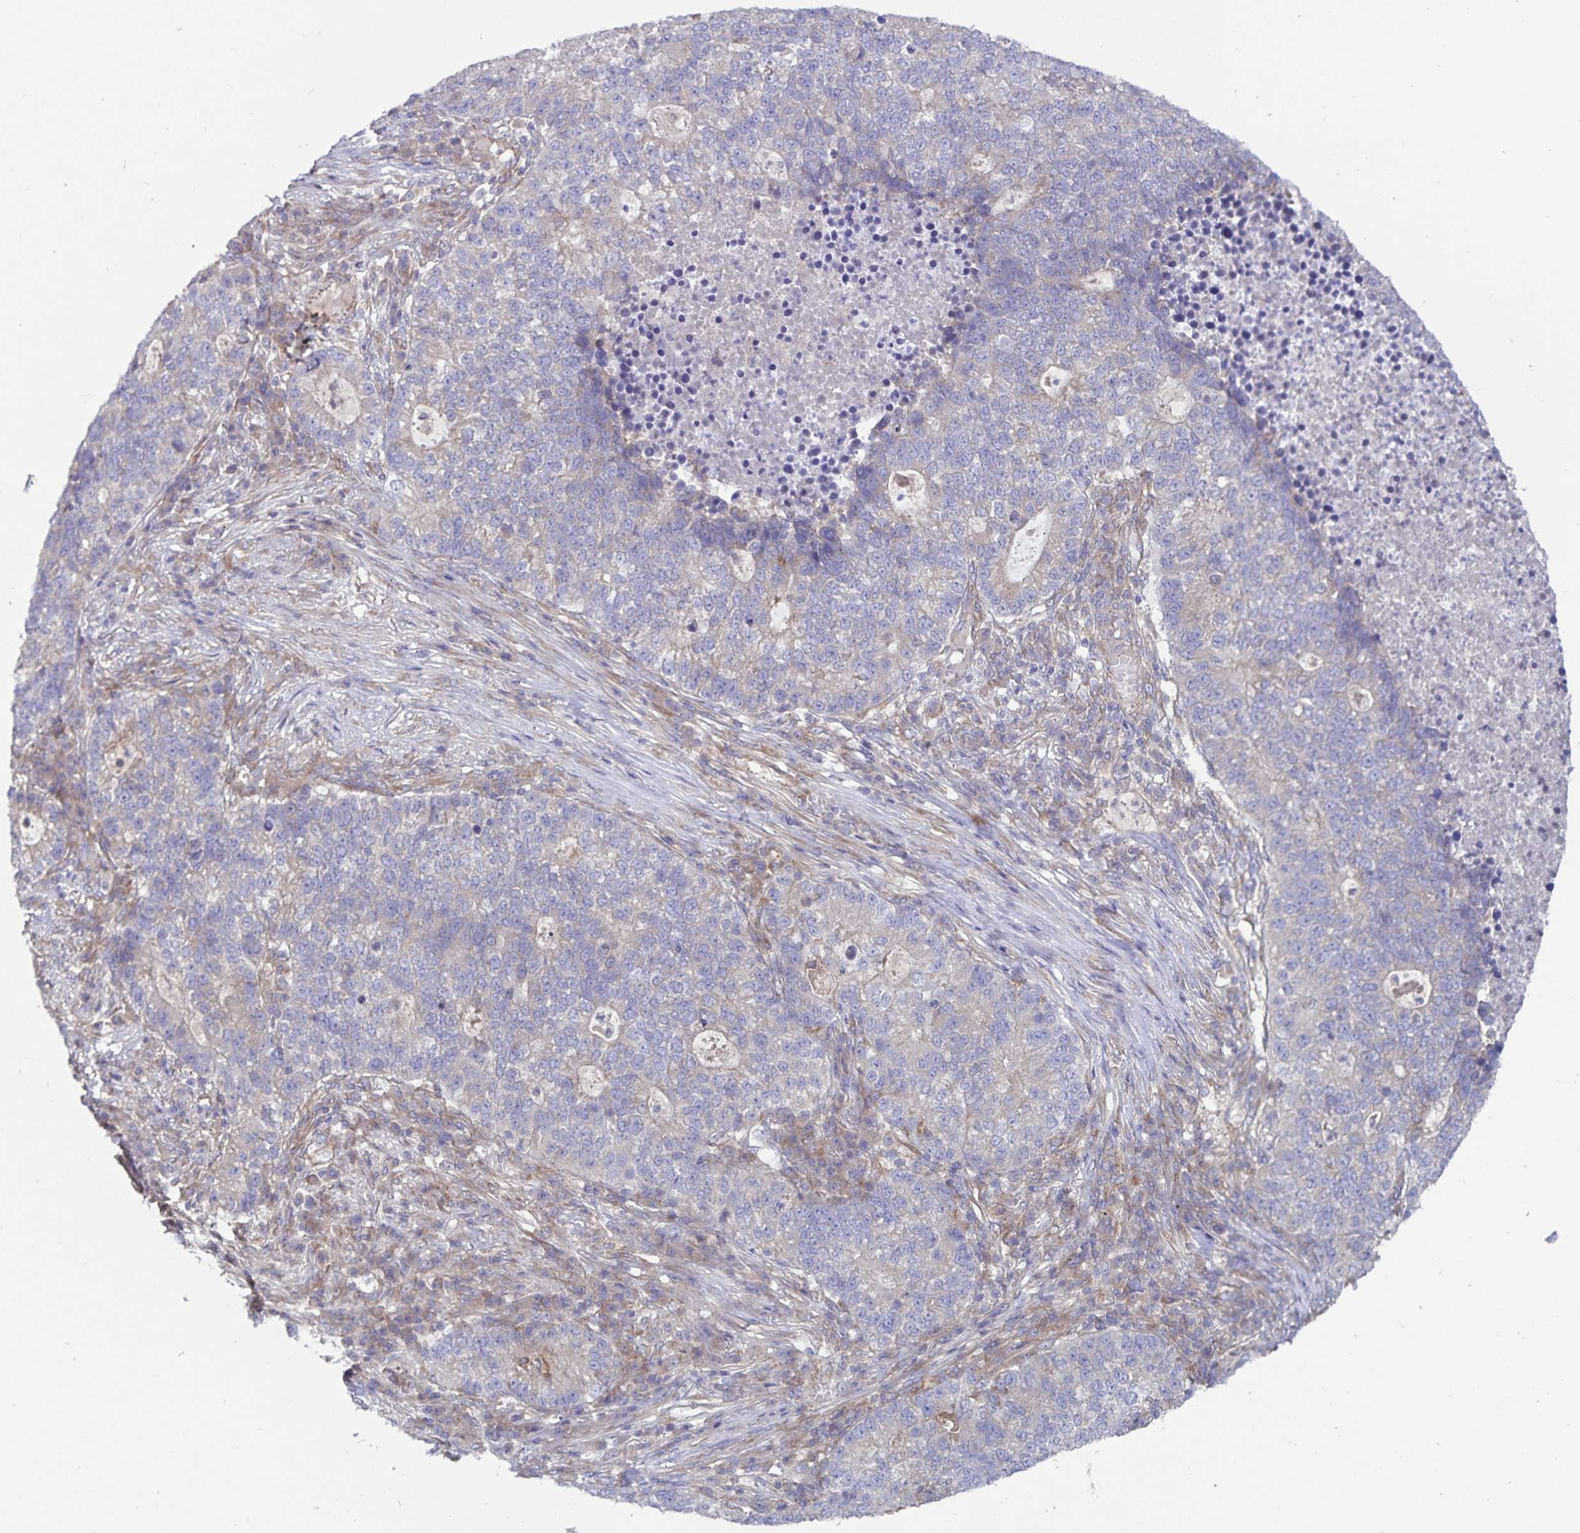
{"staining": {"intensity": "weak", "quantity": "<25%", "location": "cytoplasmic/membranous"}, "tissue": "lung cancer", "cell_type": "Tumor cells", "image_type": "cancer", "snomed": [{"axis": "morphology", "description": "Adenocarcinoma, NOS"}, {"axis": "topography", "description": "Lung"}], "caption": "Micrograph shows no significant protein expression in tumor cells of lung cancer (adenocarcinoma).", "gene": "FAM120A", "patient": {"sex": "male", "age": 57}}